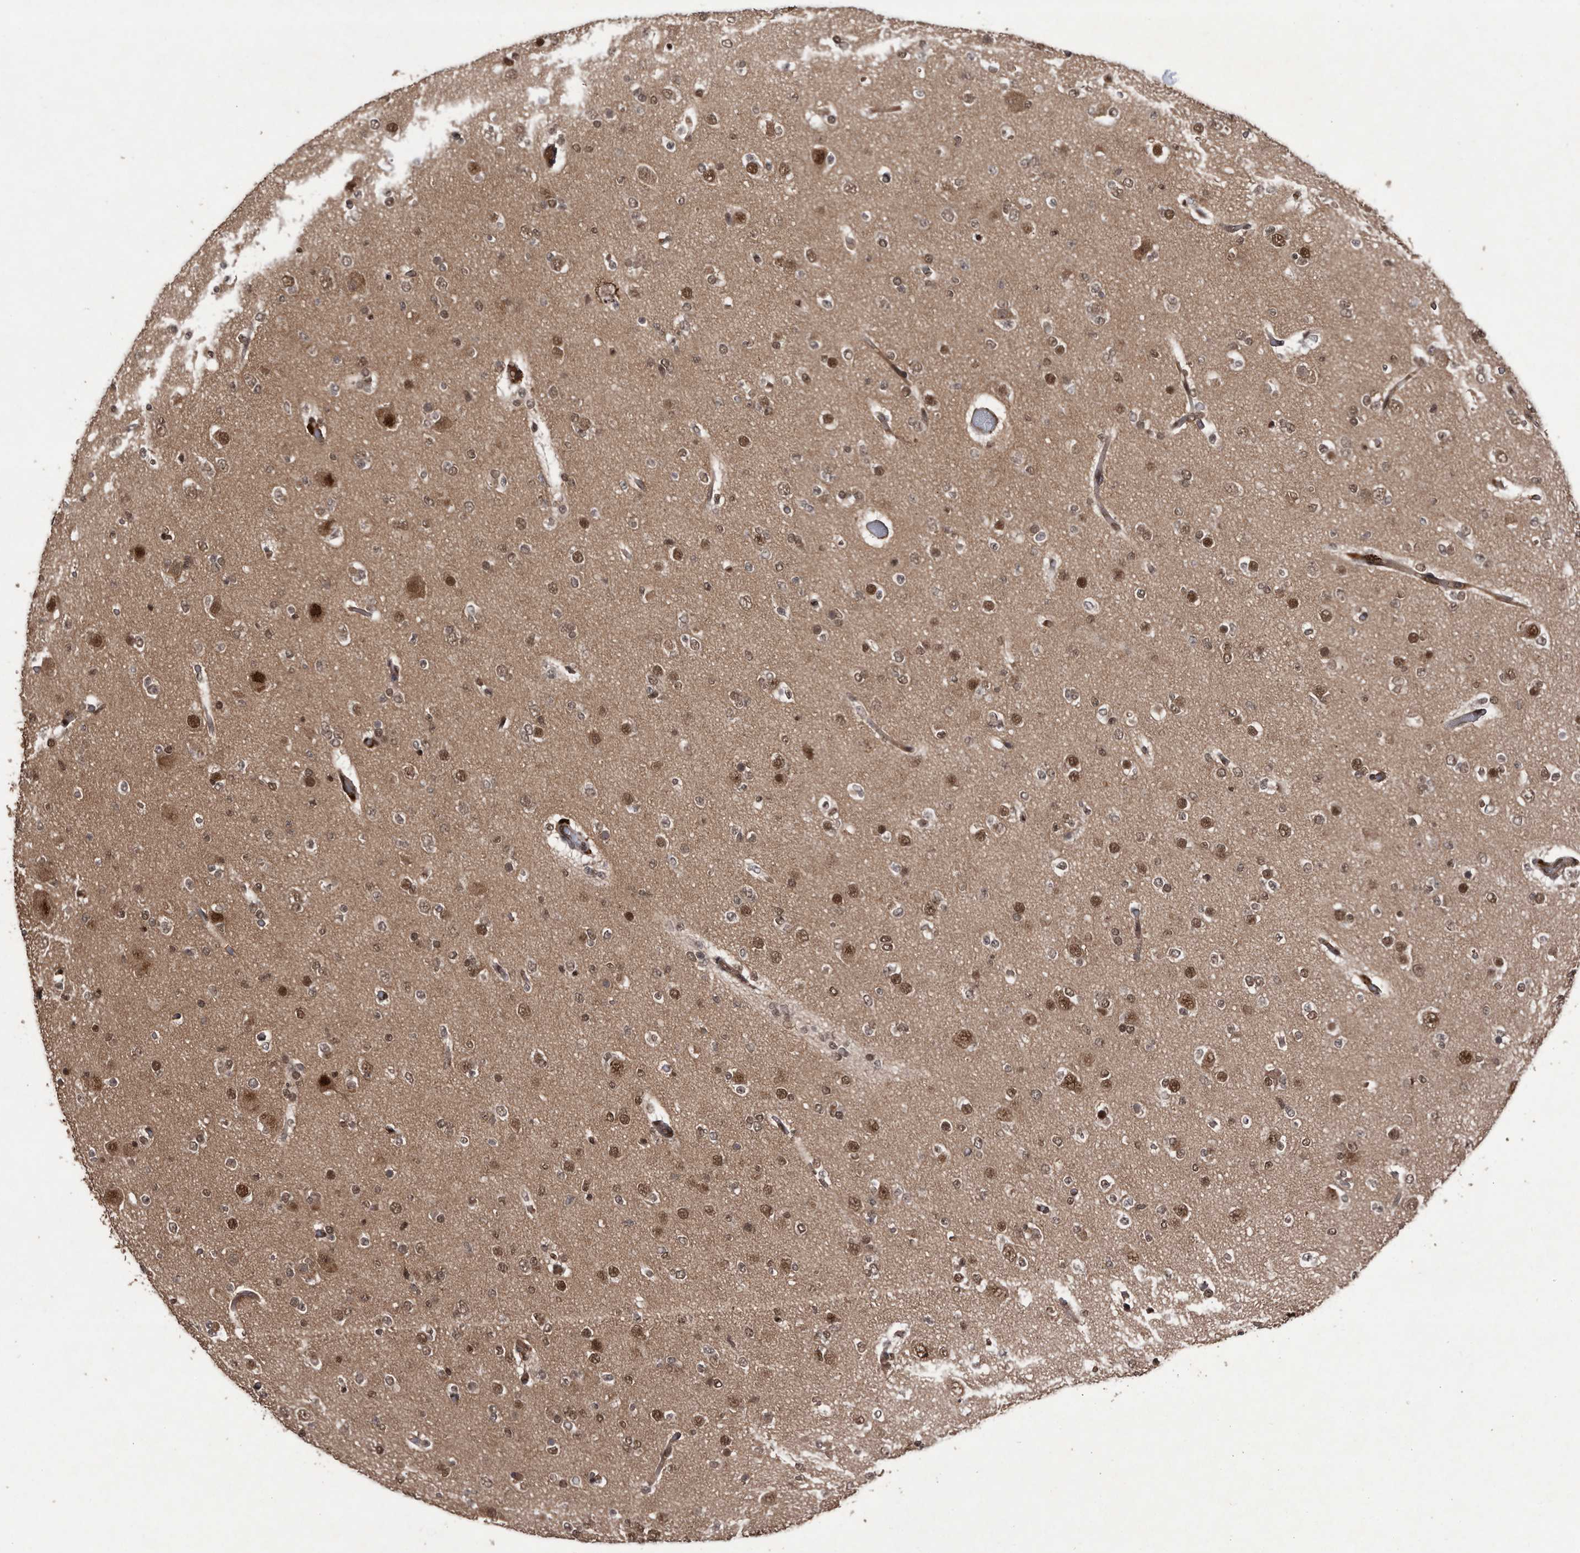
{"staining": {"intensity": "moderate", "quantity": ">75%", "location": "nuclear"}, "tissue": "glioma", "cell_type": "Tumor cells", "image_type": "cancer", "snomed": [{"axis": "morphology", "description": "Glioma, malignant, Low grade"}, {"axis": "topography", "description": "Brain"}], "caption": "Protein expression analysis of human low-grade glioma (malignant) reveals moderate nuclear staining in approximately >75% of tumor cells.", "gene": "RAD23B", "patient": {"sex": "female", "age": 22}}